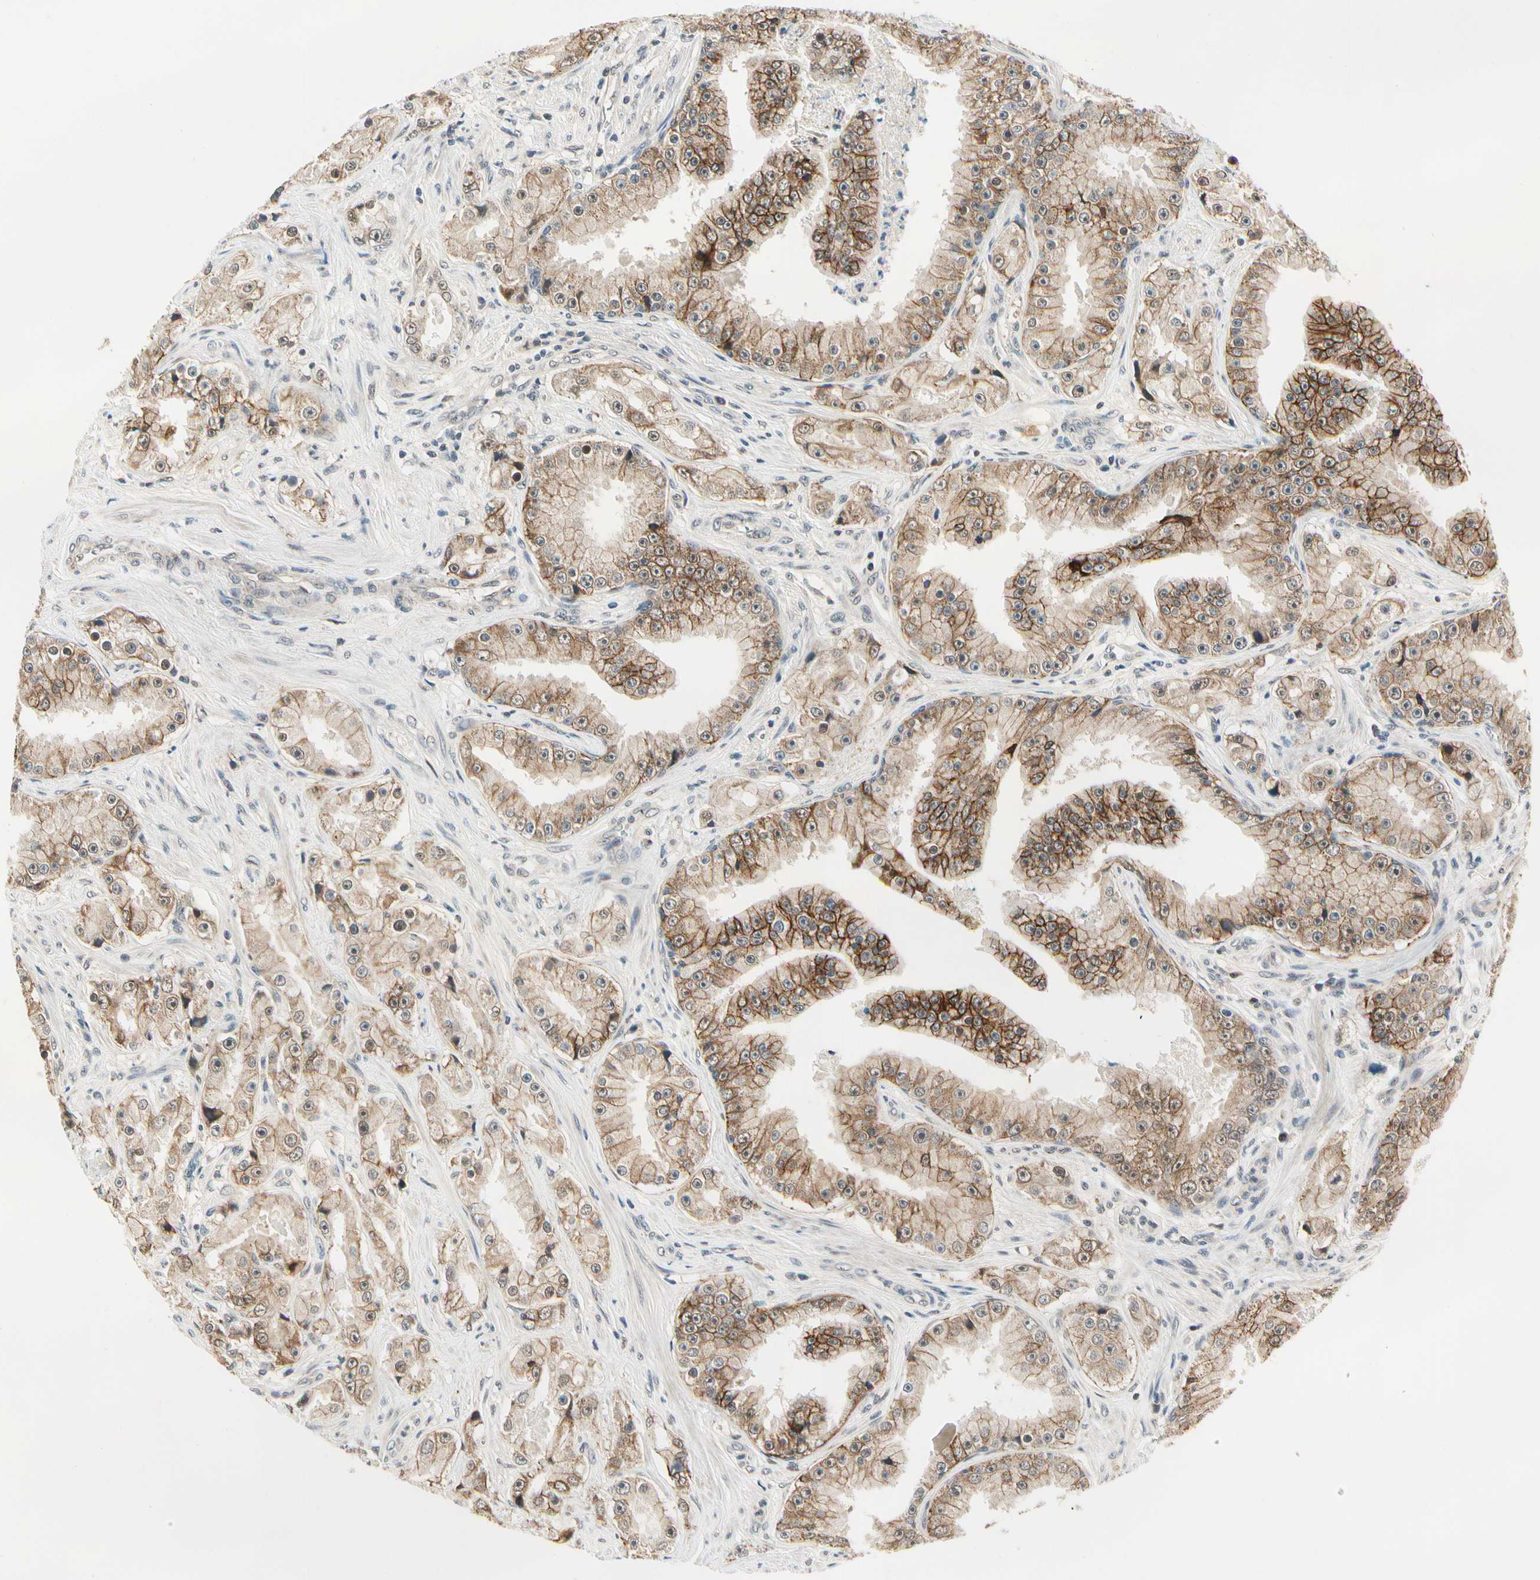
{"staining": {"intensity": "moderate", "quantity": ">75%", "location": "cytoplasmic/membranous"}, "tissue": "prostate cancer", "cell_type": "Tumor cells", "image_type": "cancer", "snomed": [{"axis": "morphology", "description": "Adenocarcinoma, High grade"}, {"axis": "topography", "description": "Prostate"}], "caption": "Human prostate adenocarcinoma (high-grade) stained with a protein marker shows moderate staining in tumor cells.", "gene": "PDK2", "patient": {"sex": "male", "age": 73}}